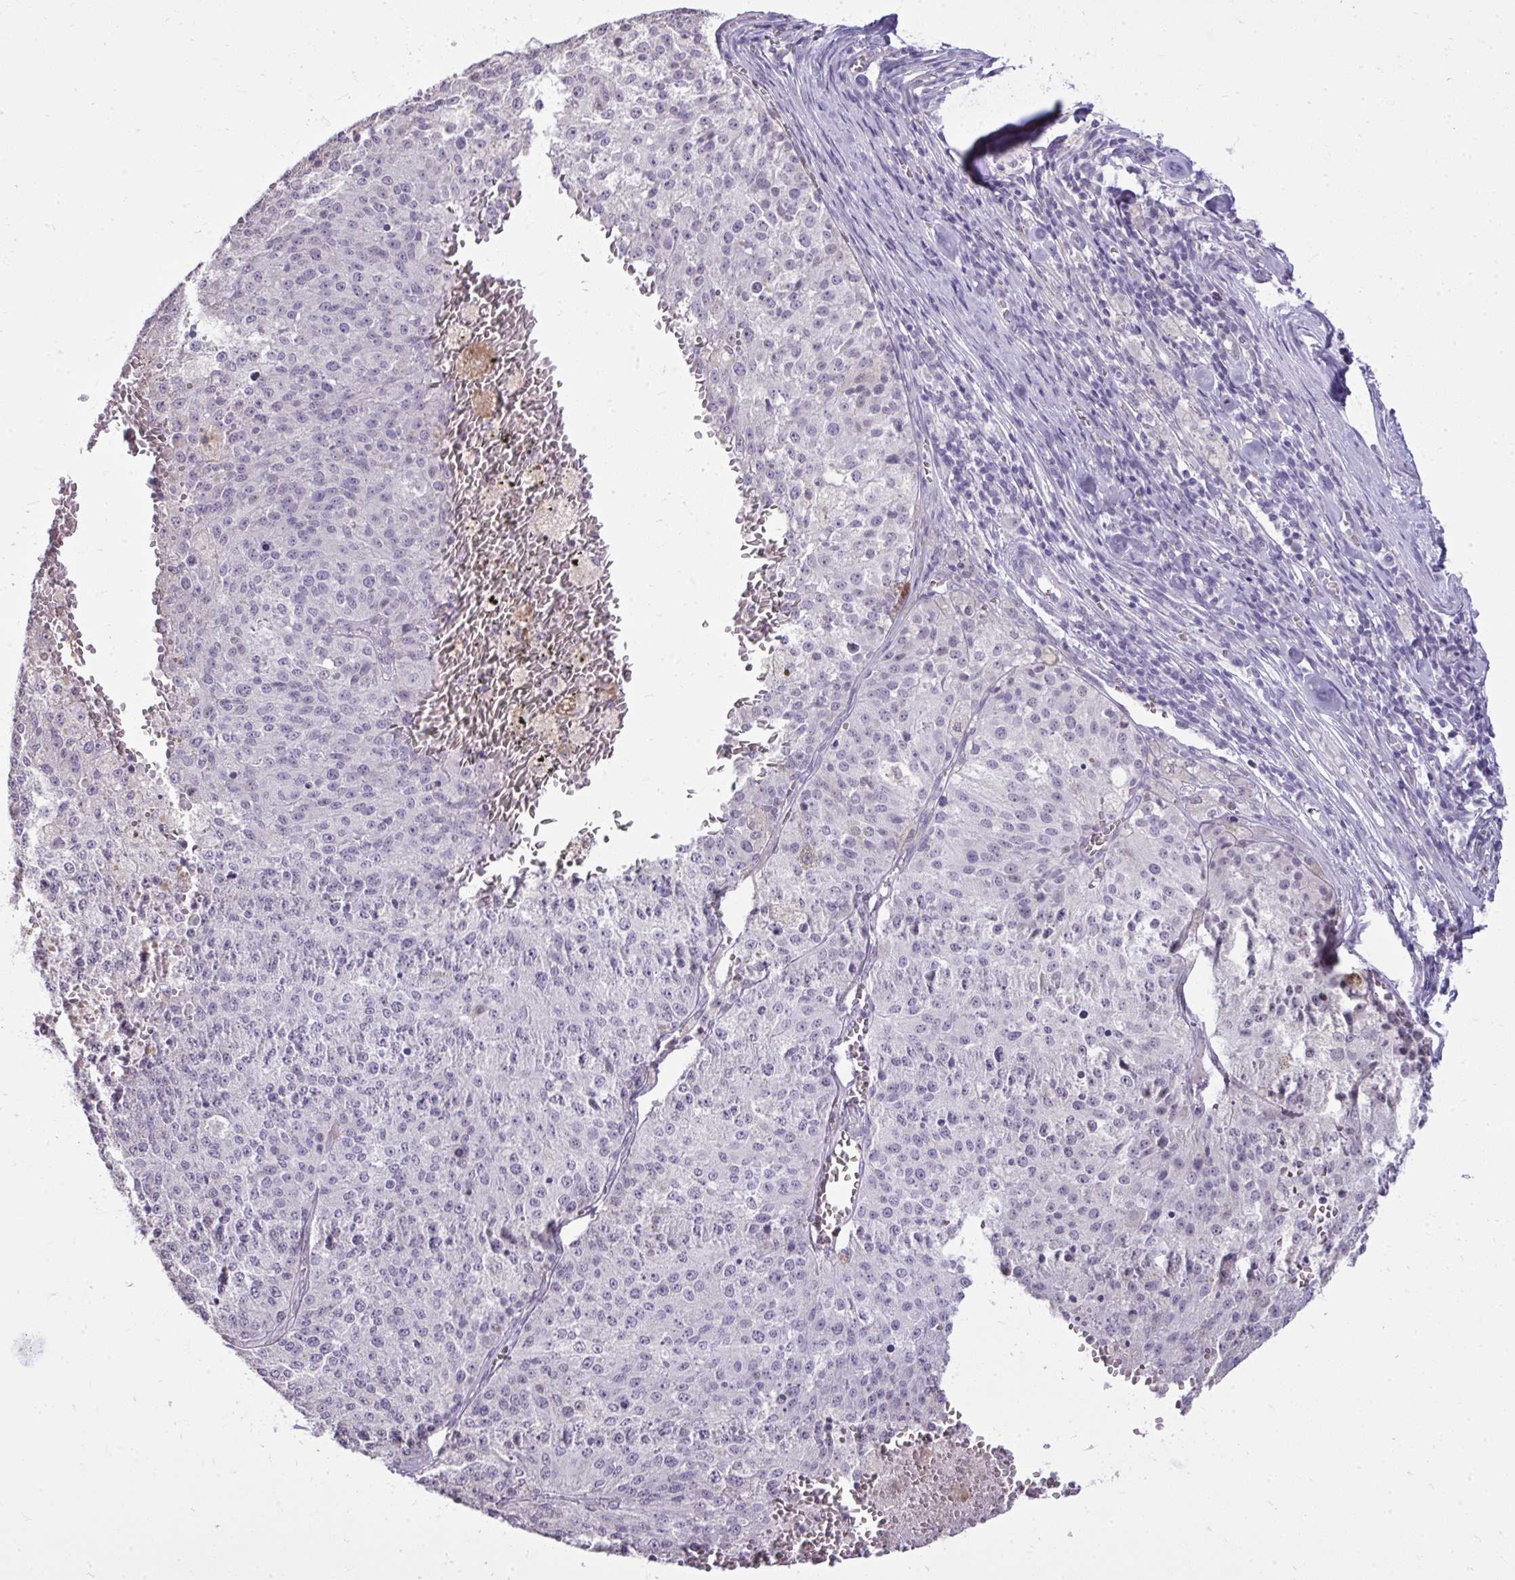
{"staining": {"intensity": "negative", "quantity": "none", "location": "none"}, "tissue": "melanoma", "cell_type": "Tumor cells", "image_type": "cancer", "snomed": [{"axis": "morphology", "description": "Malignant melanoma, Metastatic site"}, {"axis": "topography", "description": "Lymph node"}], "caption": "Malignant melanoma (metastatic site) stained for a protein using immunohistochemistry demonstrates no positivity tumor cells.", "gene": "NPPA", "patient": {"sex": "female", "age": 64}}